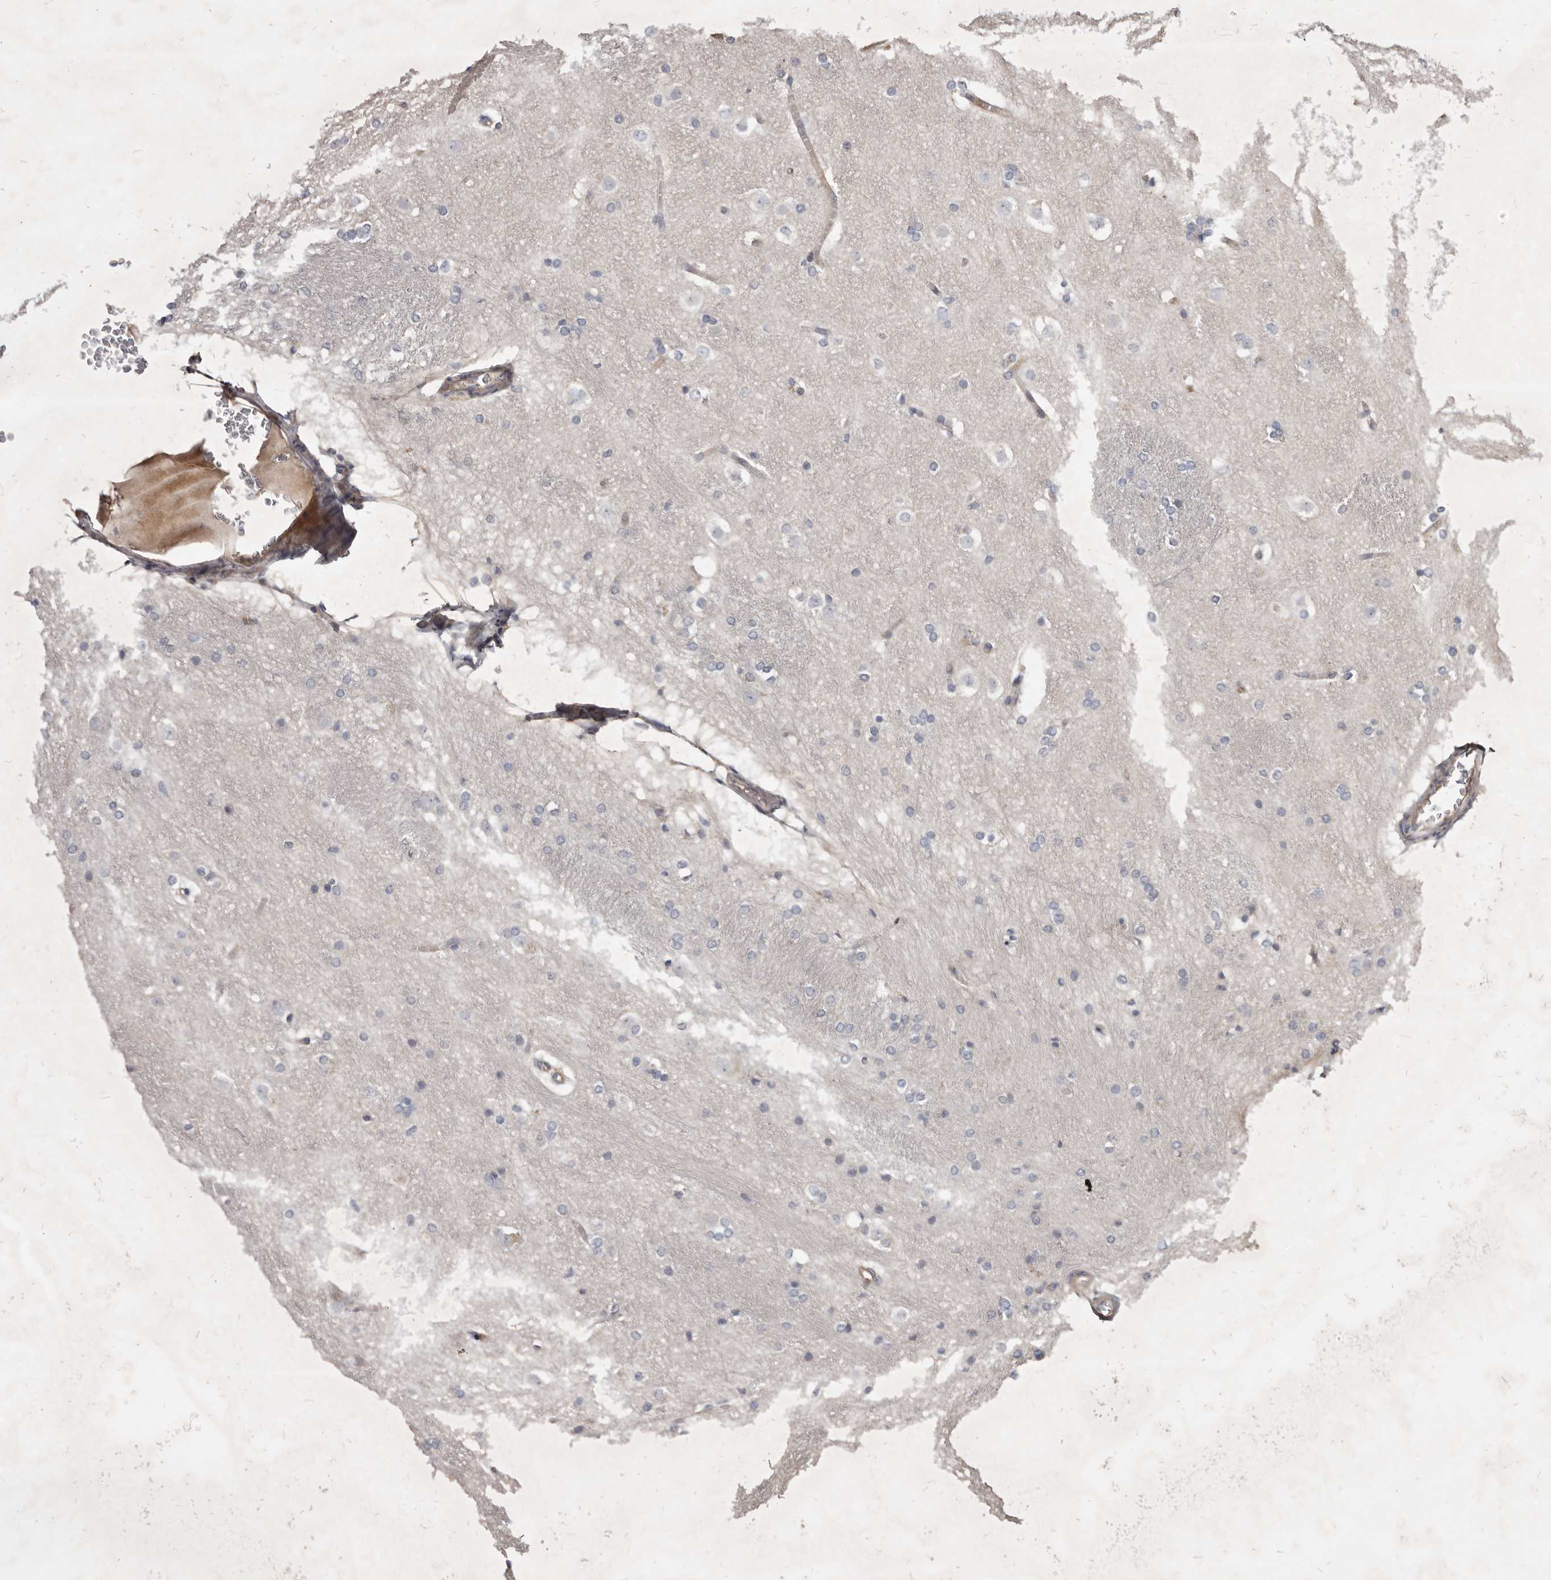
{"staining": {"intensity": "negative", "quantity": "none", "location": "none"}, "tissue": "caudate", "cell_type": "Glial cells", "image_type": "normal", "snomed": [{"axis": "morphology", "description": "Normal tissue, NOS"}, {"axis": "topography", "description": "Lateral ventricle wall"}], "caption": "High power microscopy image of an immunohistochemistry (IHC) image of unremarkable caudate, revealing no significant expression in glial cells. (DAB IHC, high magnification).", "gene": "FAS", "patient": {"sex": "female", "age": 19}}